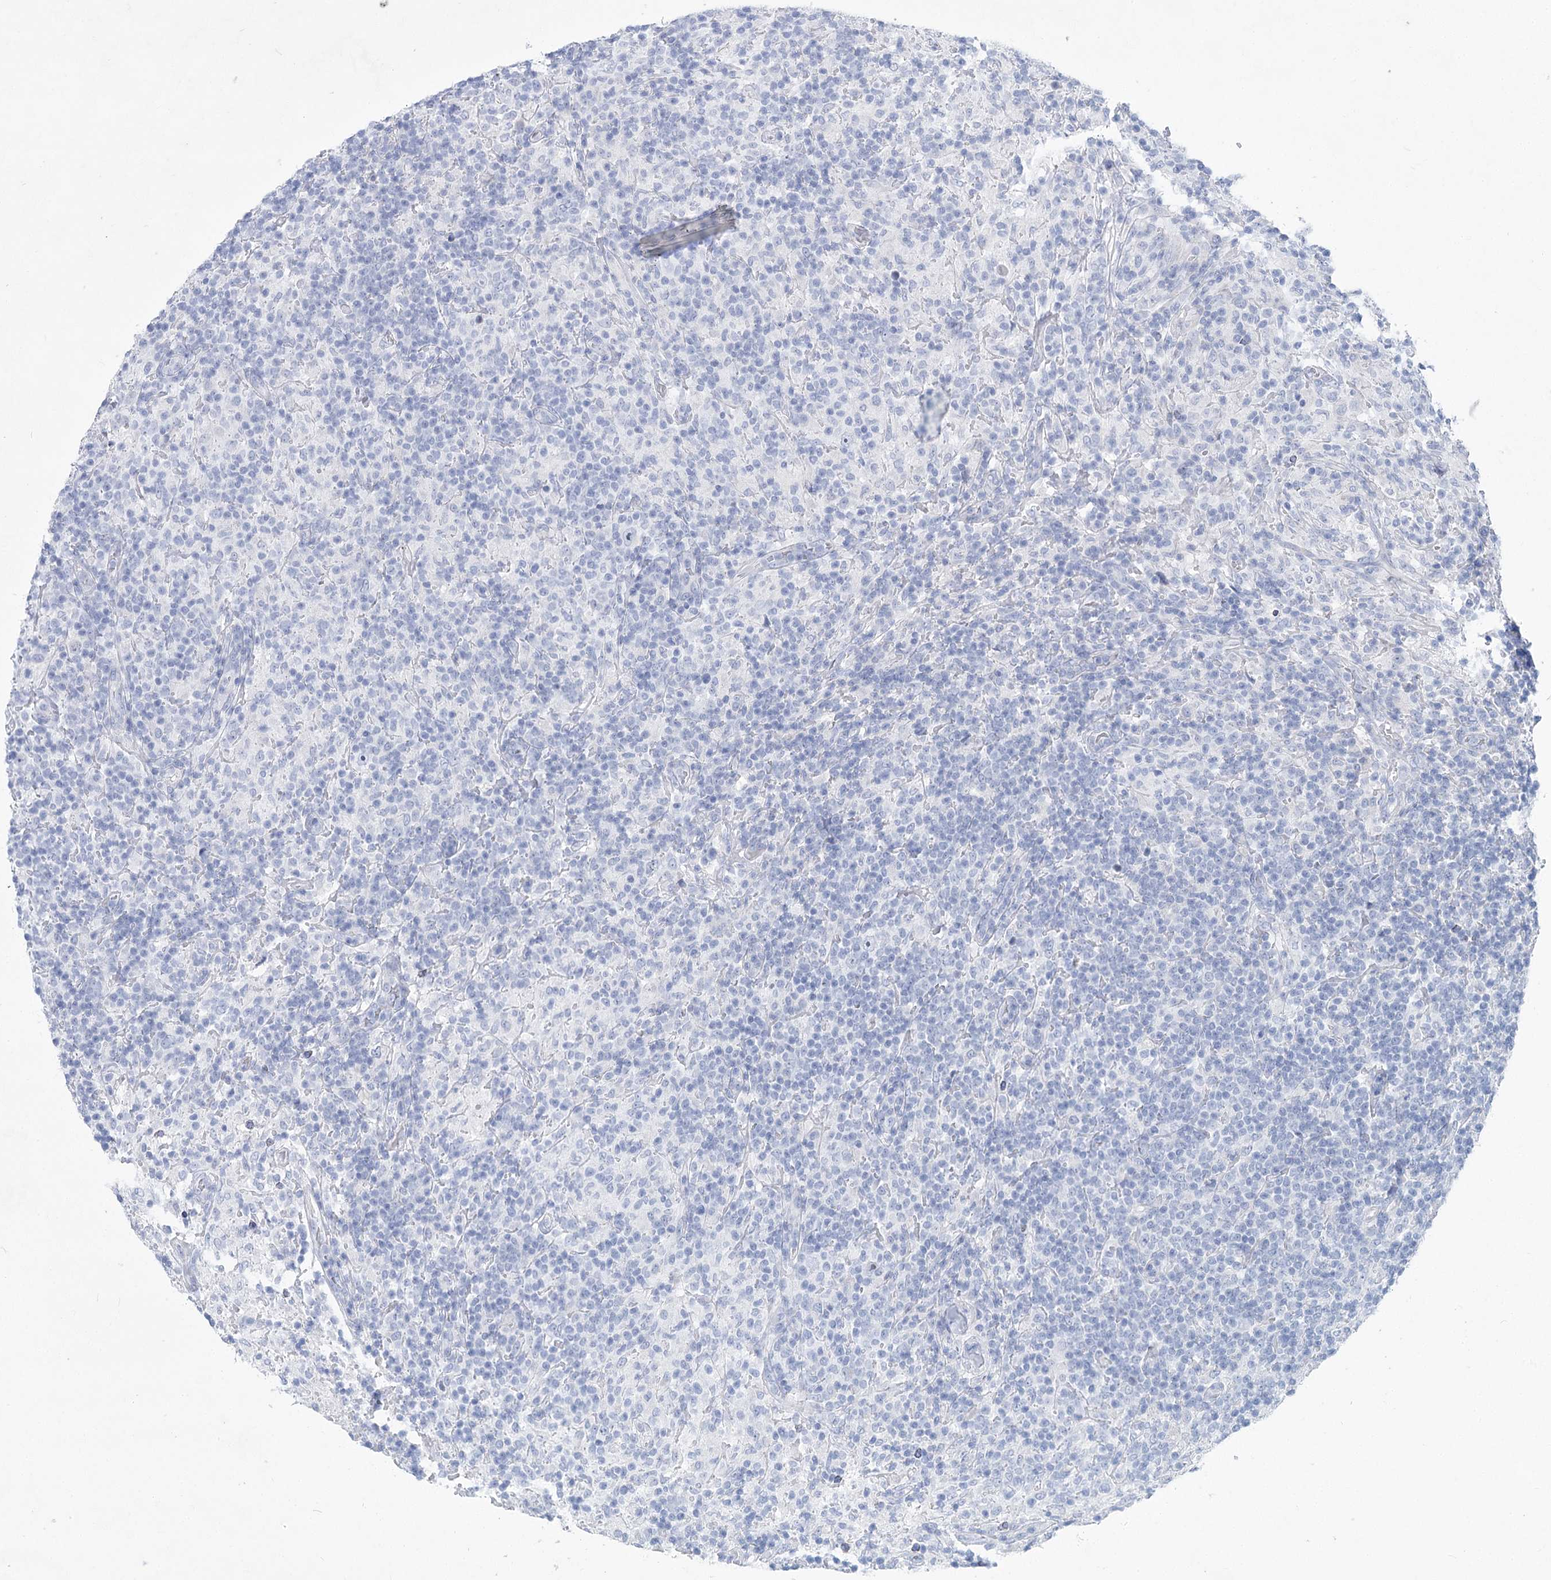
{"staining": {"intensity": "negative", "quantity": "none", "location": "none"}, "tissue": "lymphoma", "cell_type": "Tumor cells", "image_type": "cancer", "snomed": [{"axis": "morphology", "description": "Hodgkin's disease, NOS"}, {"axis": "topography", "description": "Lymph node"}], "caption": "Protein analysis of Hodgkin's disease exhibits no significant expression in tumor cells. (DAB (3,3'-diaminobenzidine) immunohistochemistry (IHC), high magnification).", "gene": "WDR74", "patient": {"sex": "male", "age": 70}}